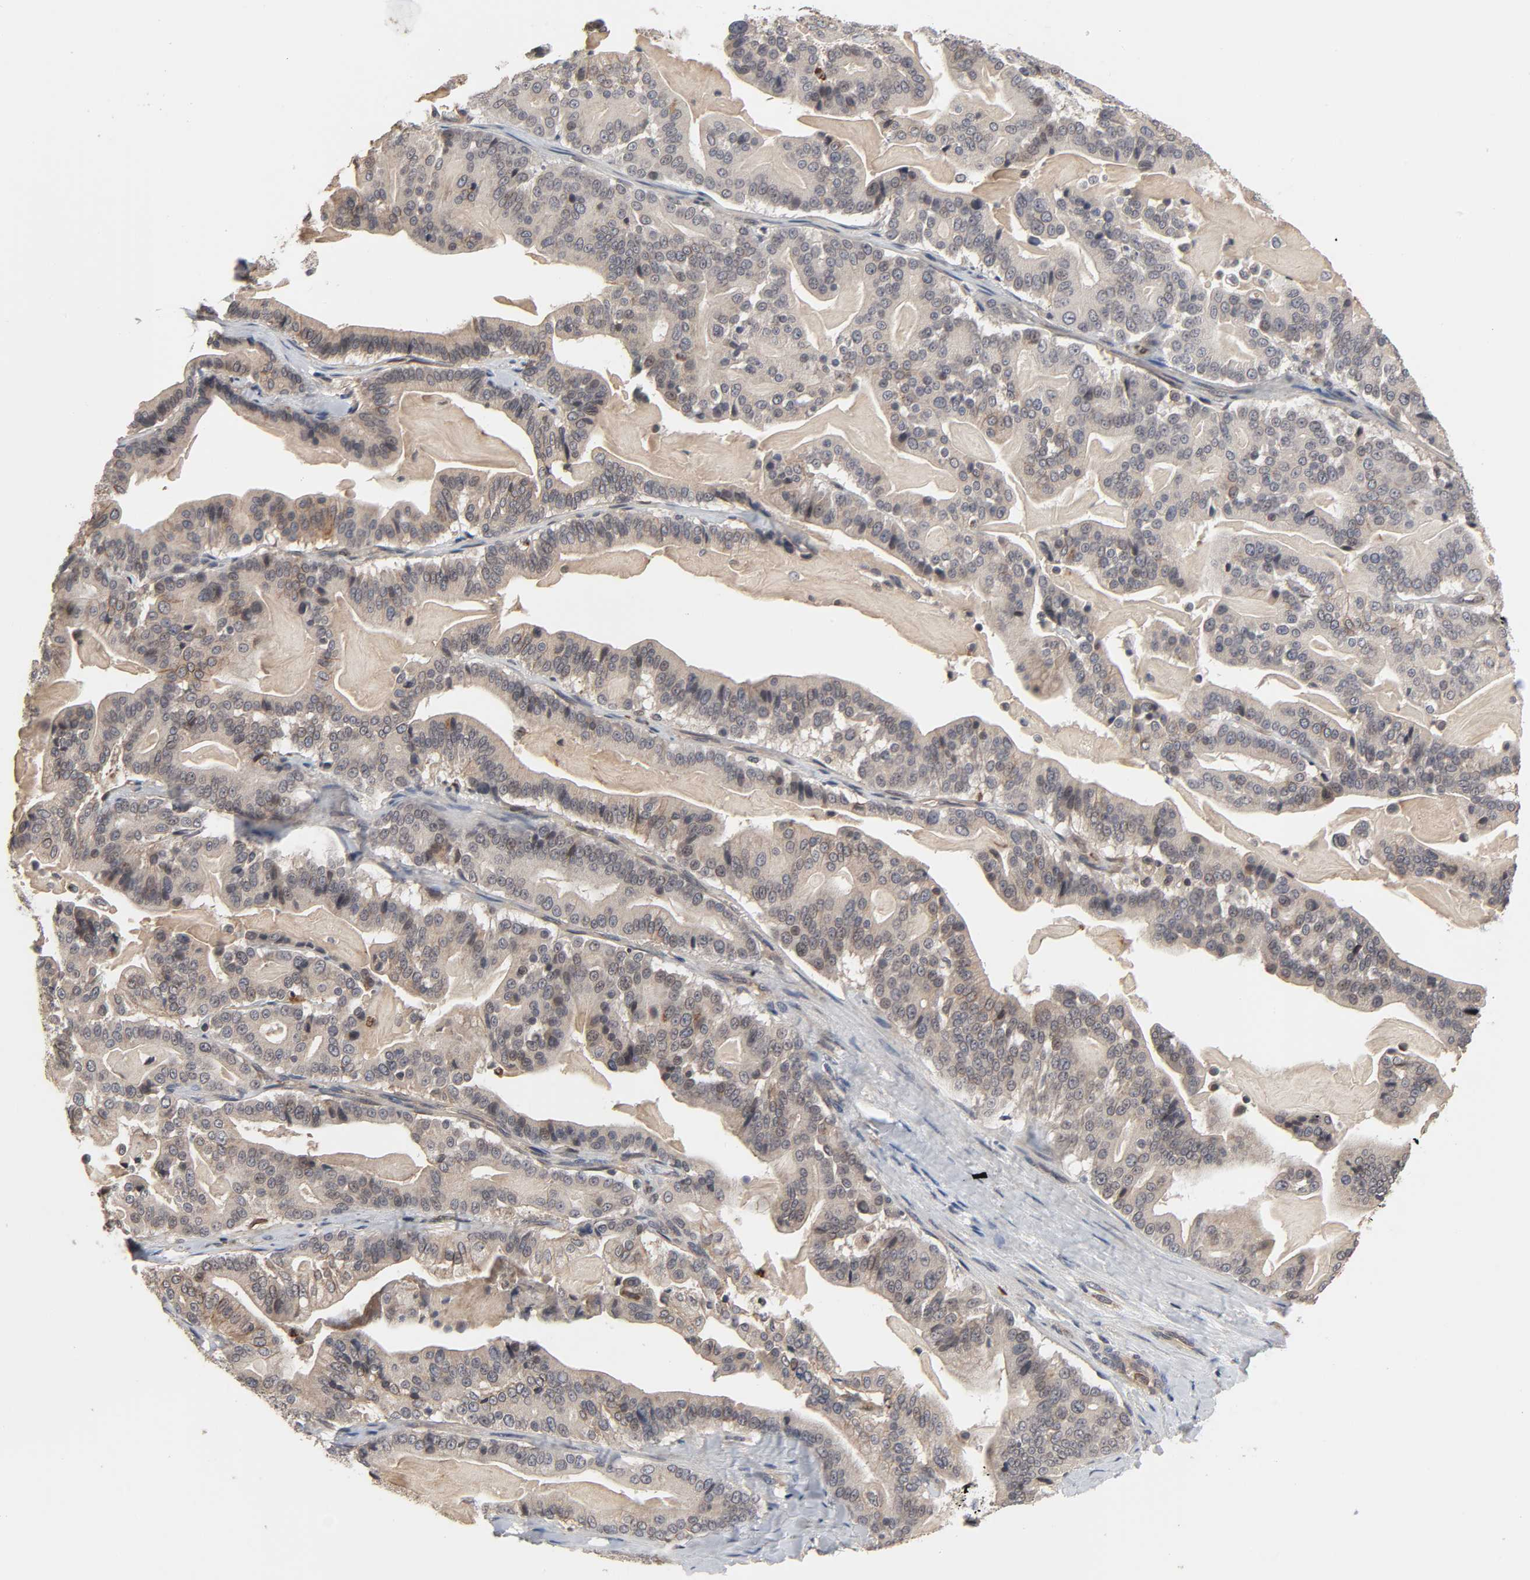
{"staining": {"intensity": "weak", "quantity": ">75%", "location": "cytoplasmic/membranous"}, "tissue": "pancreatic cancer", "cell_type": "Tumor cells", "image_type": "cancer", "snomed": [{"axis": "morphology", "description": "Adenocarcinoma, NOS"}, {"axis": "topography", "description": "Pancreas"}], "caption": "IHC image of neoplastic tissue: human adenocarcinoma (pancreatic) stained using IHC demonstrates low levels of weak protein expression localized specifically in the cytoplasmic/membranous of tumor cells, appearing as a cytoplasmic/membranous brown color.", "gene": "CCDC175", "patient": {"sex": "male", "age": 63}}